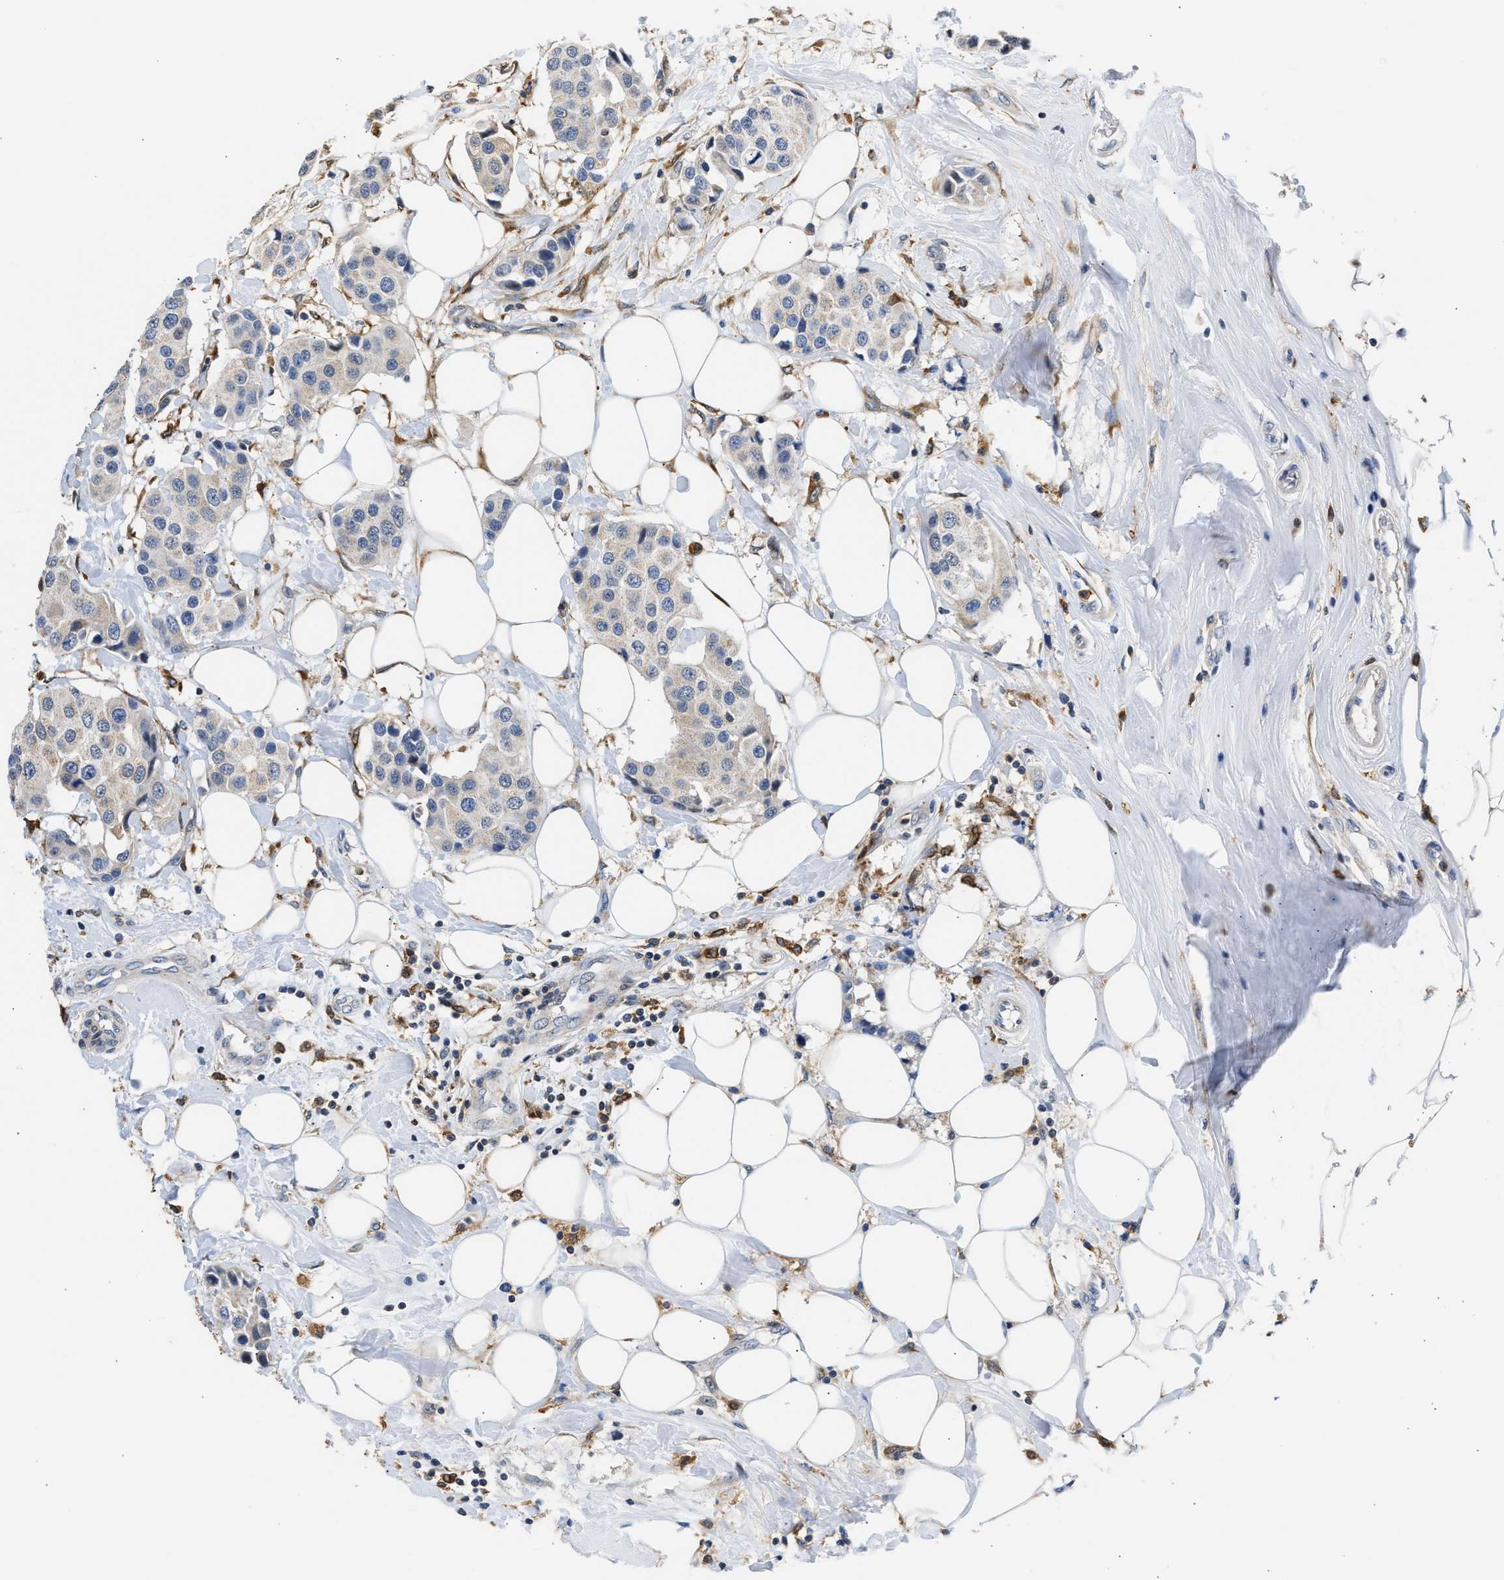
{"staining": {"intensity": "weak", "quantity": "<25%", "location": "cytoplasmic/membranous"}, "tissue": "breast cancer", "cell_type": "Tumor cells", "image_type": "cancer", "snomed": [{"axis": "morphology", "description": "Normal tissue, NOS"}, {"axis": "morphology", "description": "Duct carcinoma"}, {"axis": "topography", "description": "Breast"}], "caption": "Micrograph shows no protein positivity in tumor cells of breast cancer (invasive ductal carcinoma) tissue. (DAB IHC, high magnification).", "gene": "RAB31", "patient": {"sex": "female", "age": 39}}